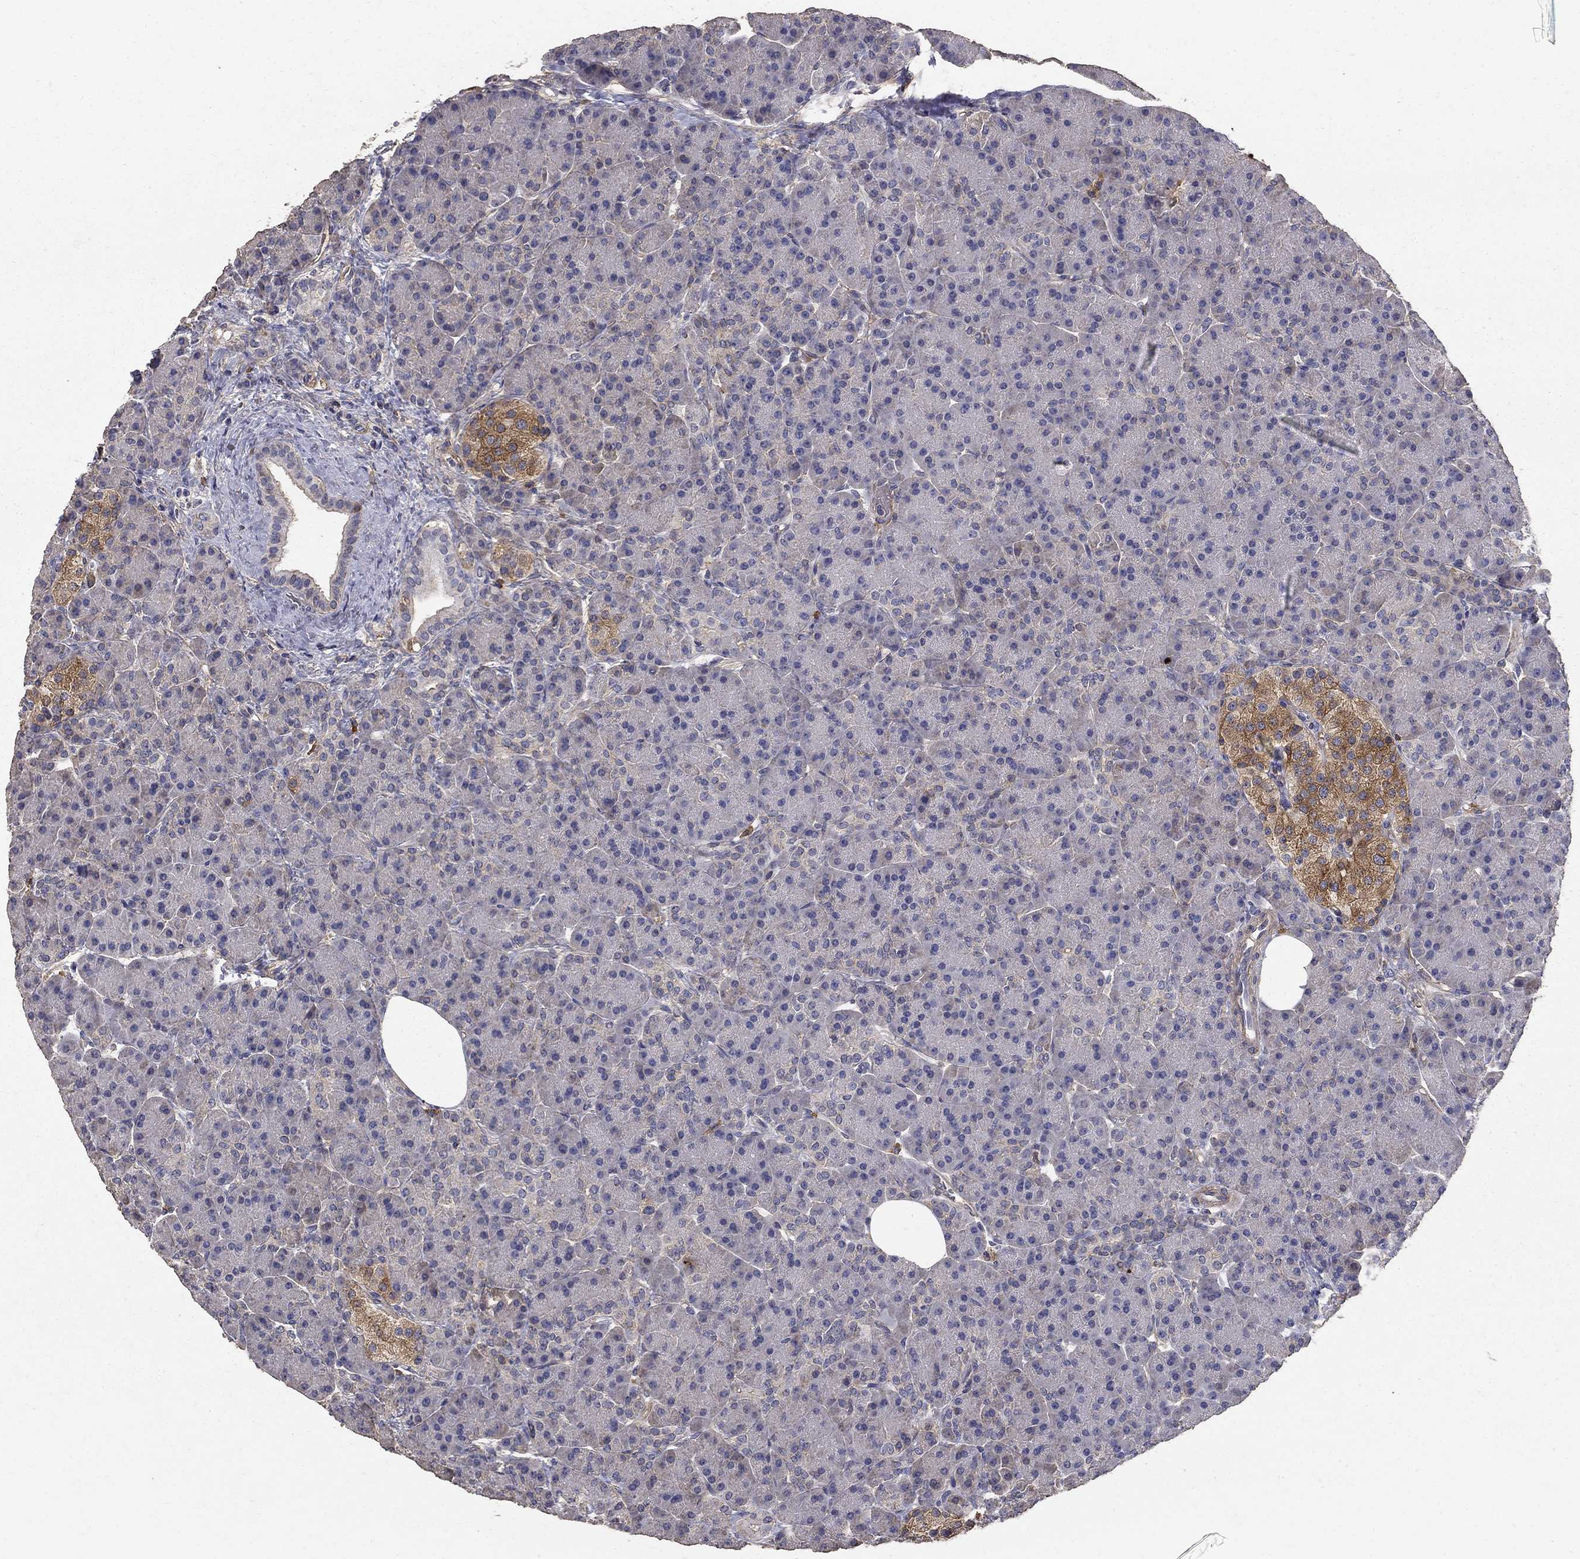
{"staining": {"intensity": "strong", "quantity": "<25%", "location": "cytoplasmic/membranous"}, "tissue": "pancreas", "cell_type": "Exocrine glandular cells", "image_type": "normal", "snomed": [{"axis": "morphology", "description": "Normal tissue, NOS"}, {"axis": "topography", "description": "Pancreas"}], "caption": "Immunohistochemical staining of normal pancreas shows medium levels of strong cytoplasmic/membranous staining in approximately <25% of exocrine glandular cells. (brown staining indicates protein expression, while blue staining denotes nuclei).", "gene": "MPP2", "patient": {"sex": "female", "age": 63}}